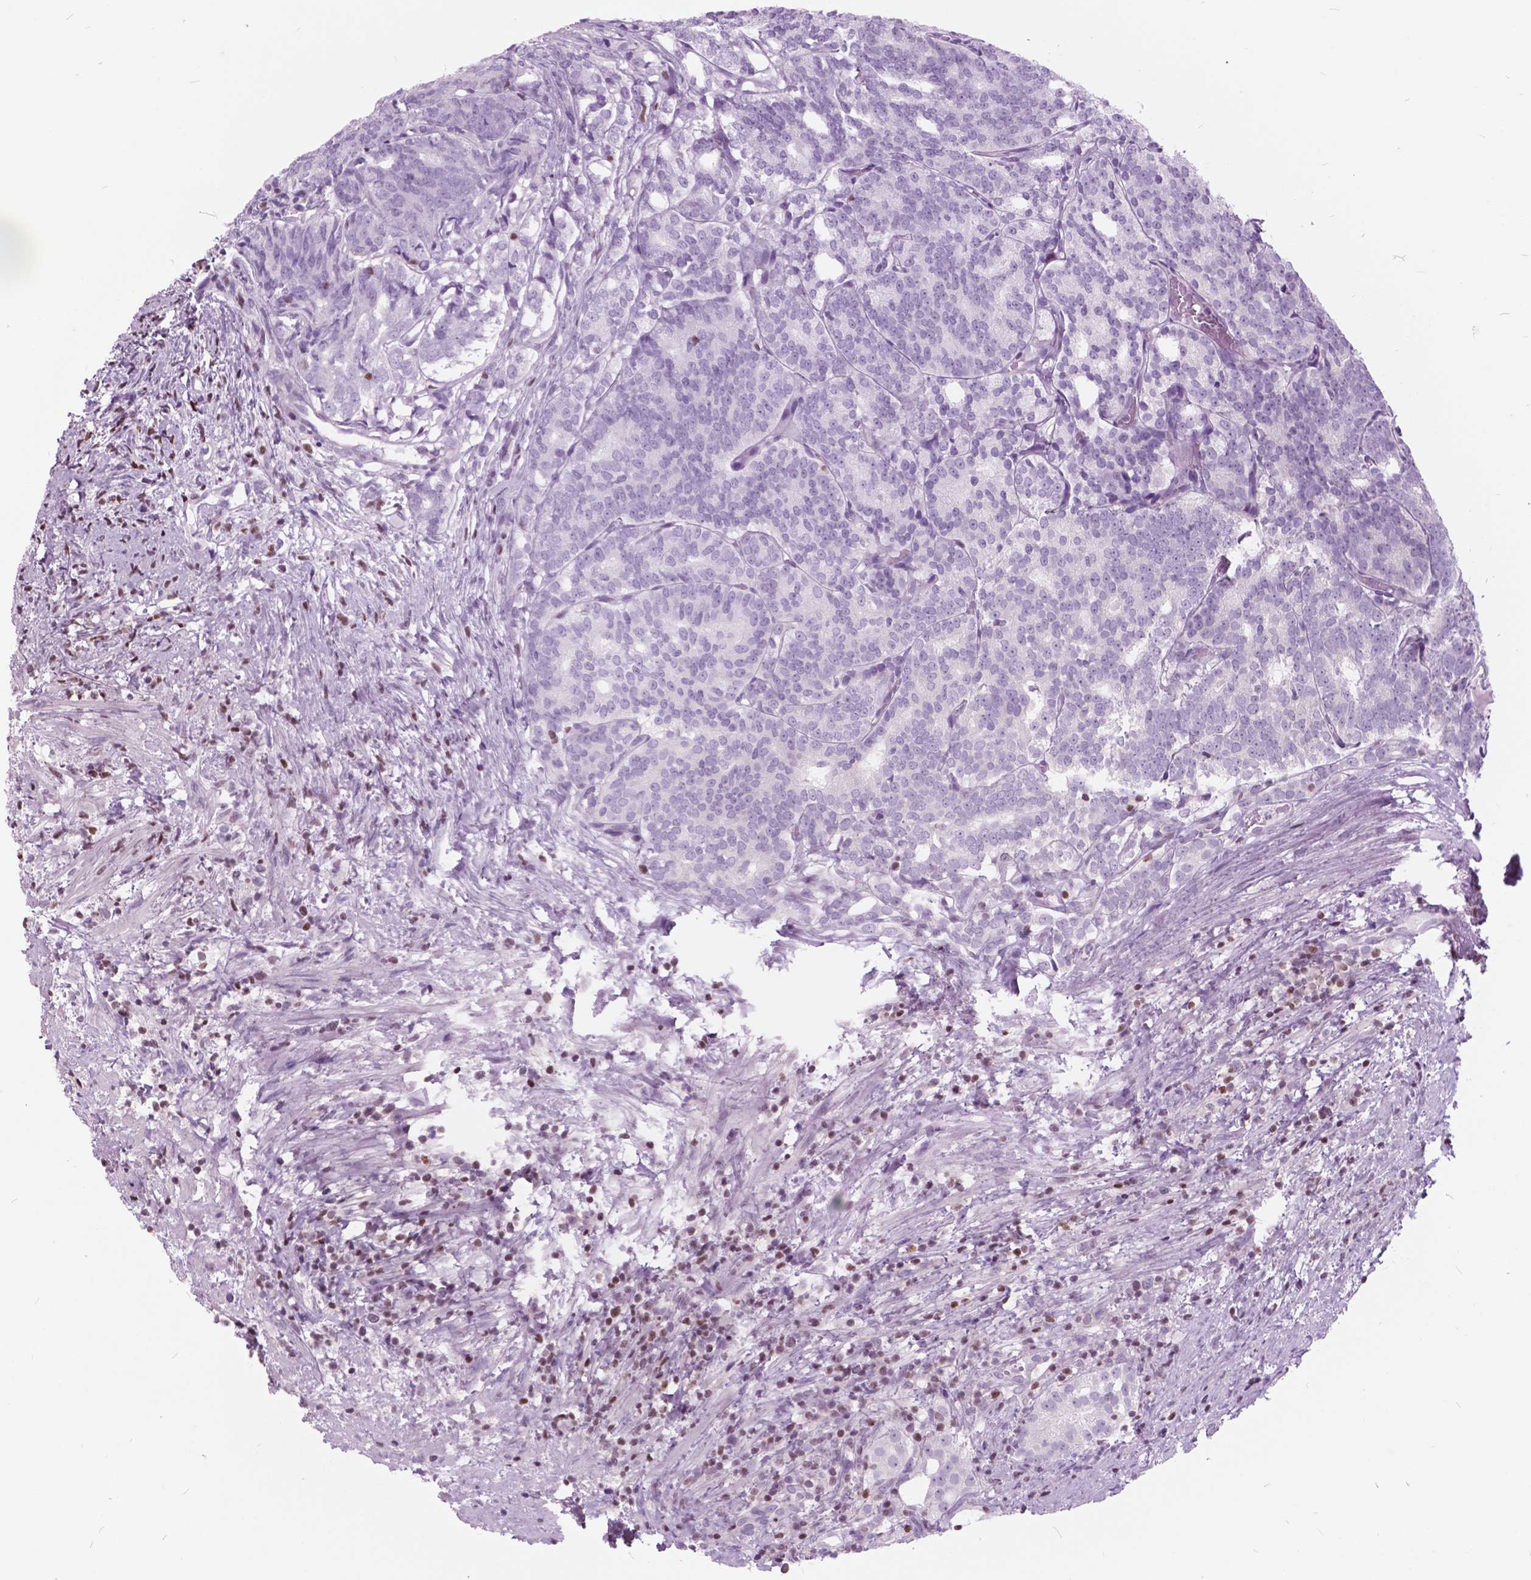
{"staining": {"intensity": "negative", "quantity": "none", "location": "none"}, "tissue": "prostate cancer", "cell_type": "Tumor cells", "image_type": "cancer", "snomed": [{"axis": "morphology", "description": "Adenocarcinoma, High grade"}, {"axis": "topography", "description": "Prostate"}], "caption": "Tumor cells show no significant protein expression in prostate high-grade adenocarcinoma.", "gene": "SP140", "patient": {"sex": "male", "age": 53}}